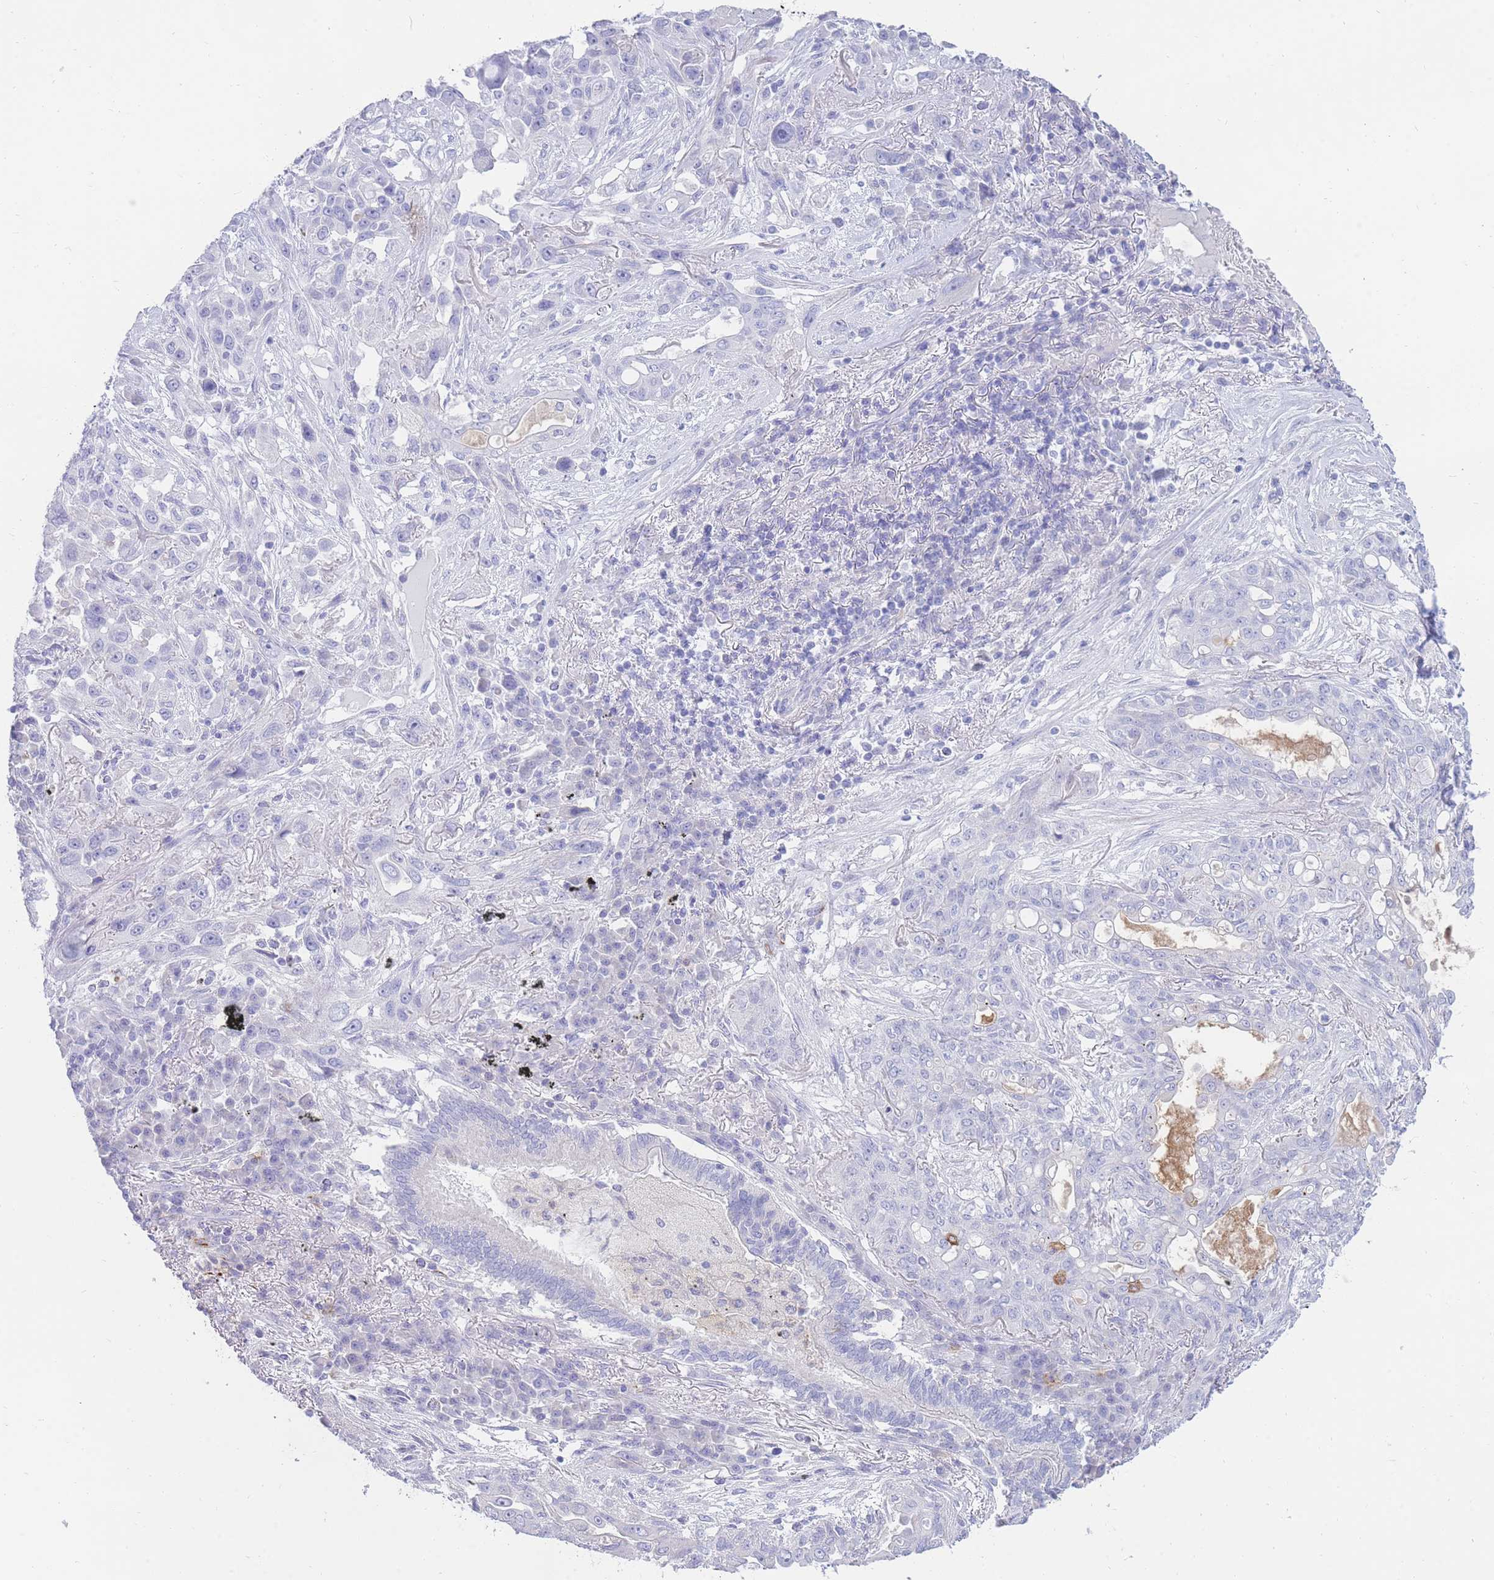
{"staining": {"intensity": "negative", "quantity": "none", "location": "none"}, "tissue": "lung cancer", "cell_type": "Tumor cells", "image_type": "cancer", "snomed": [{"axis": "morphology", "description": "Squamous cell carcinoma, NOS"}, {"axis": "topography", "description": "Lung"}], "caption": "Tumor cells are negative for protein expression in human lung squamous cell carcinoma.", "gene": "NKX1-2", "patient": {"sex": "female", "age": 70}}